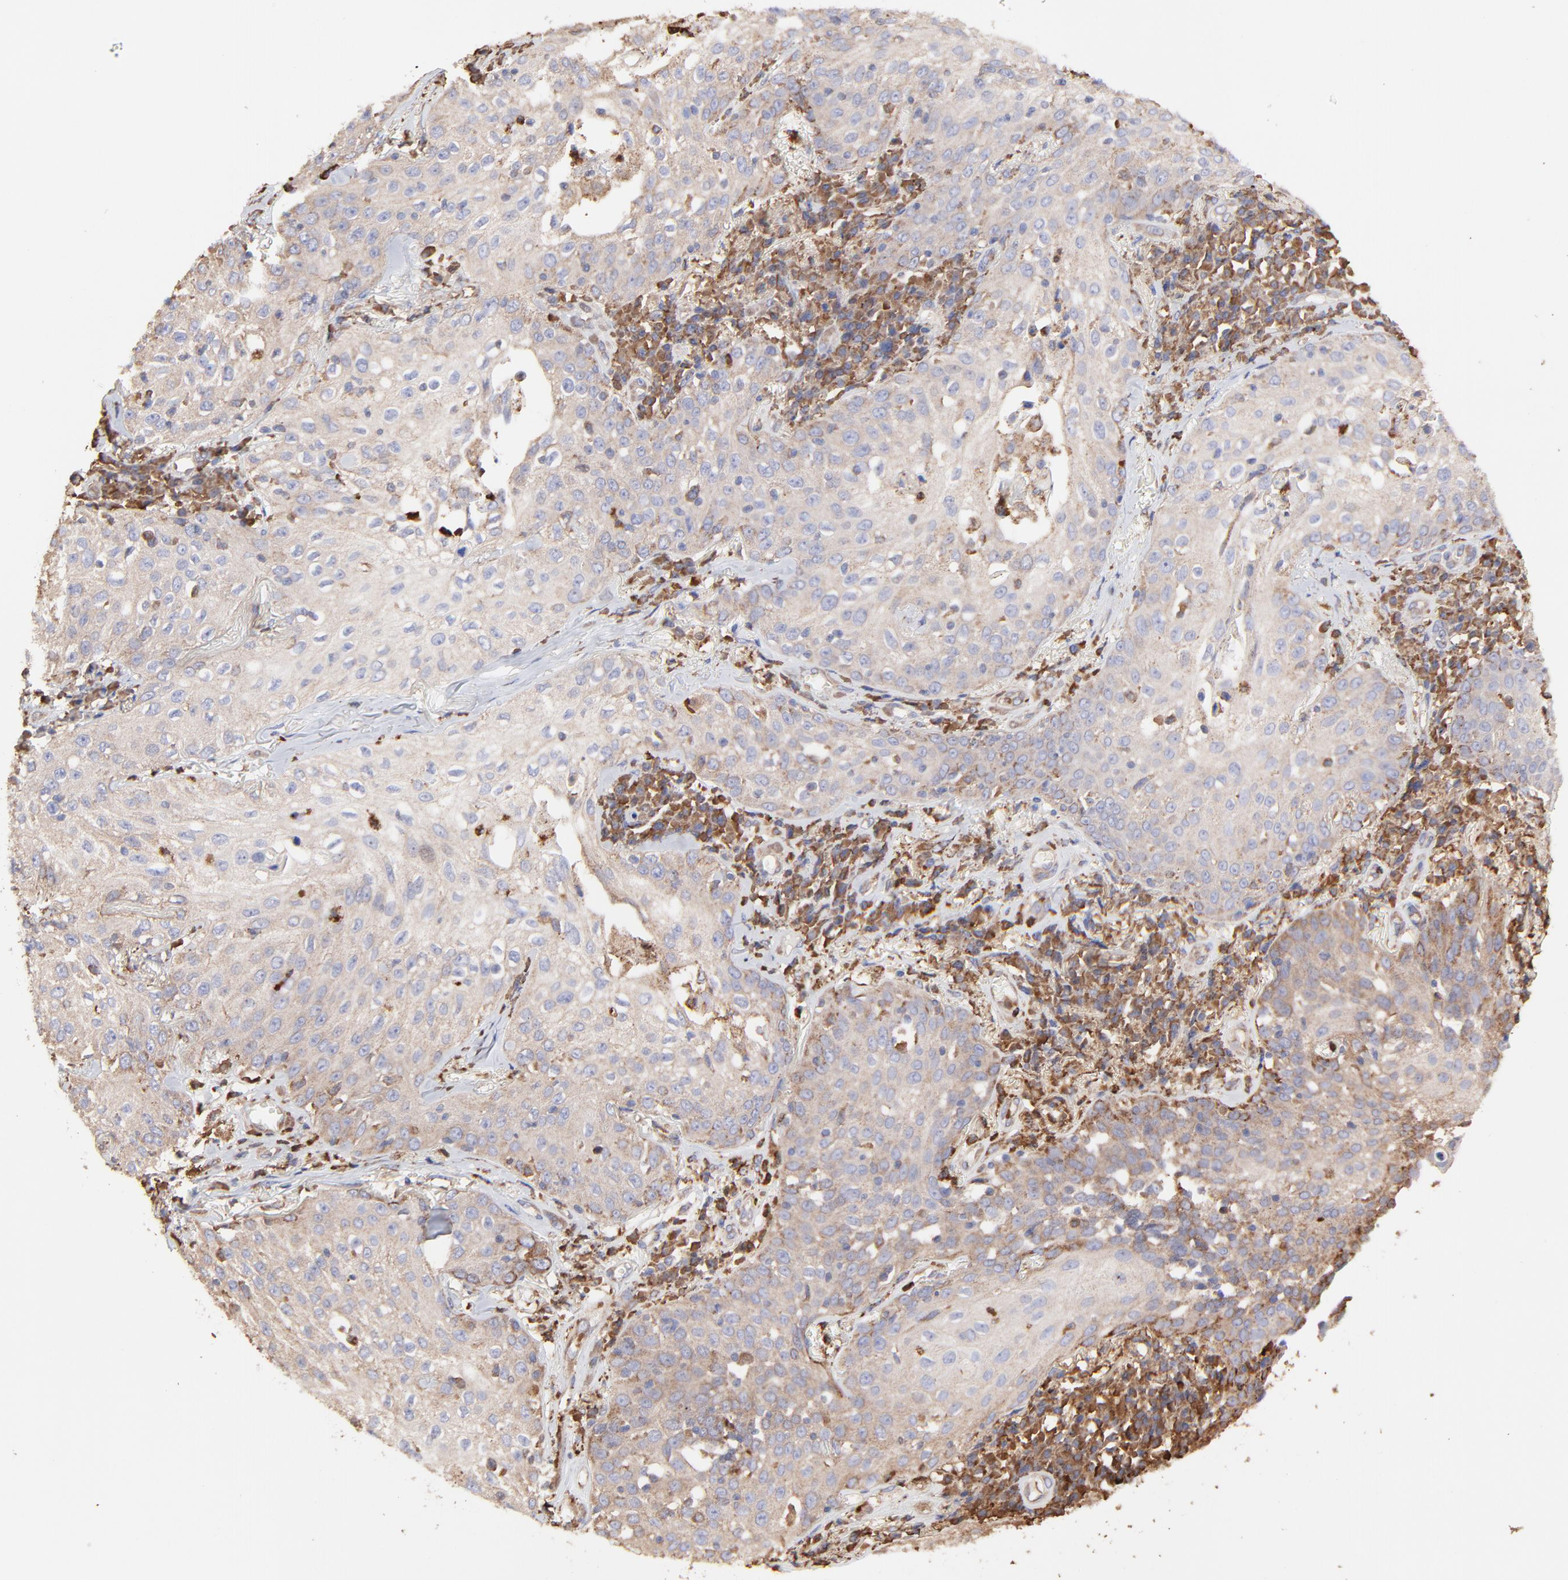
{"staining": {"intensity": "moderate", "quantity": ">75%", "location": "cytoplasmic/membranous"}, "tissue": "skin cancer", "cell_type": "Tumor cells", "image_type": "cancer", "snomed": [{"axis": "morphology", "description": "Squamous cell carcinoma, NOS"}, {"axis": "topography", "description": "Skin"}], "caption": "A brown stain highlights moderate cytoplasmic/membranous expression of a protein in skin cancer tumor cells. The staining is performed using DAB (3,3'-diaminobenzidine) brown chromogen to label protein expression. The nuclei are counter-stained blue using hematoxylin.", "gene": "PFKM", "patient": {"sex": "male", "age": 65}}